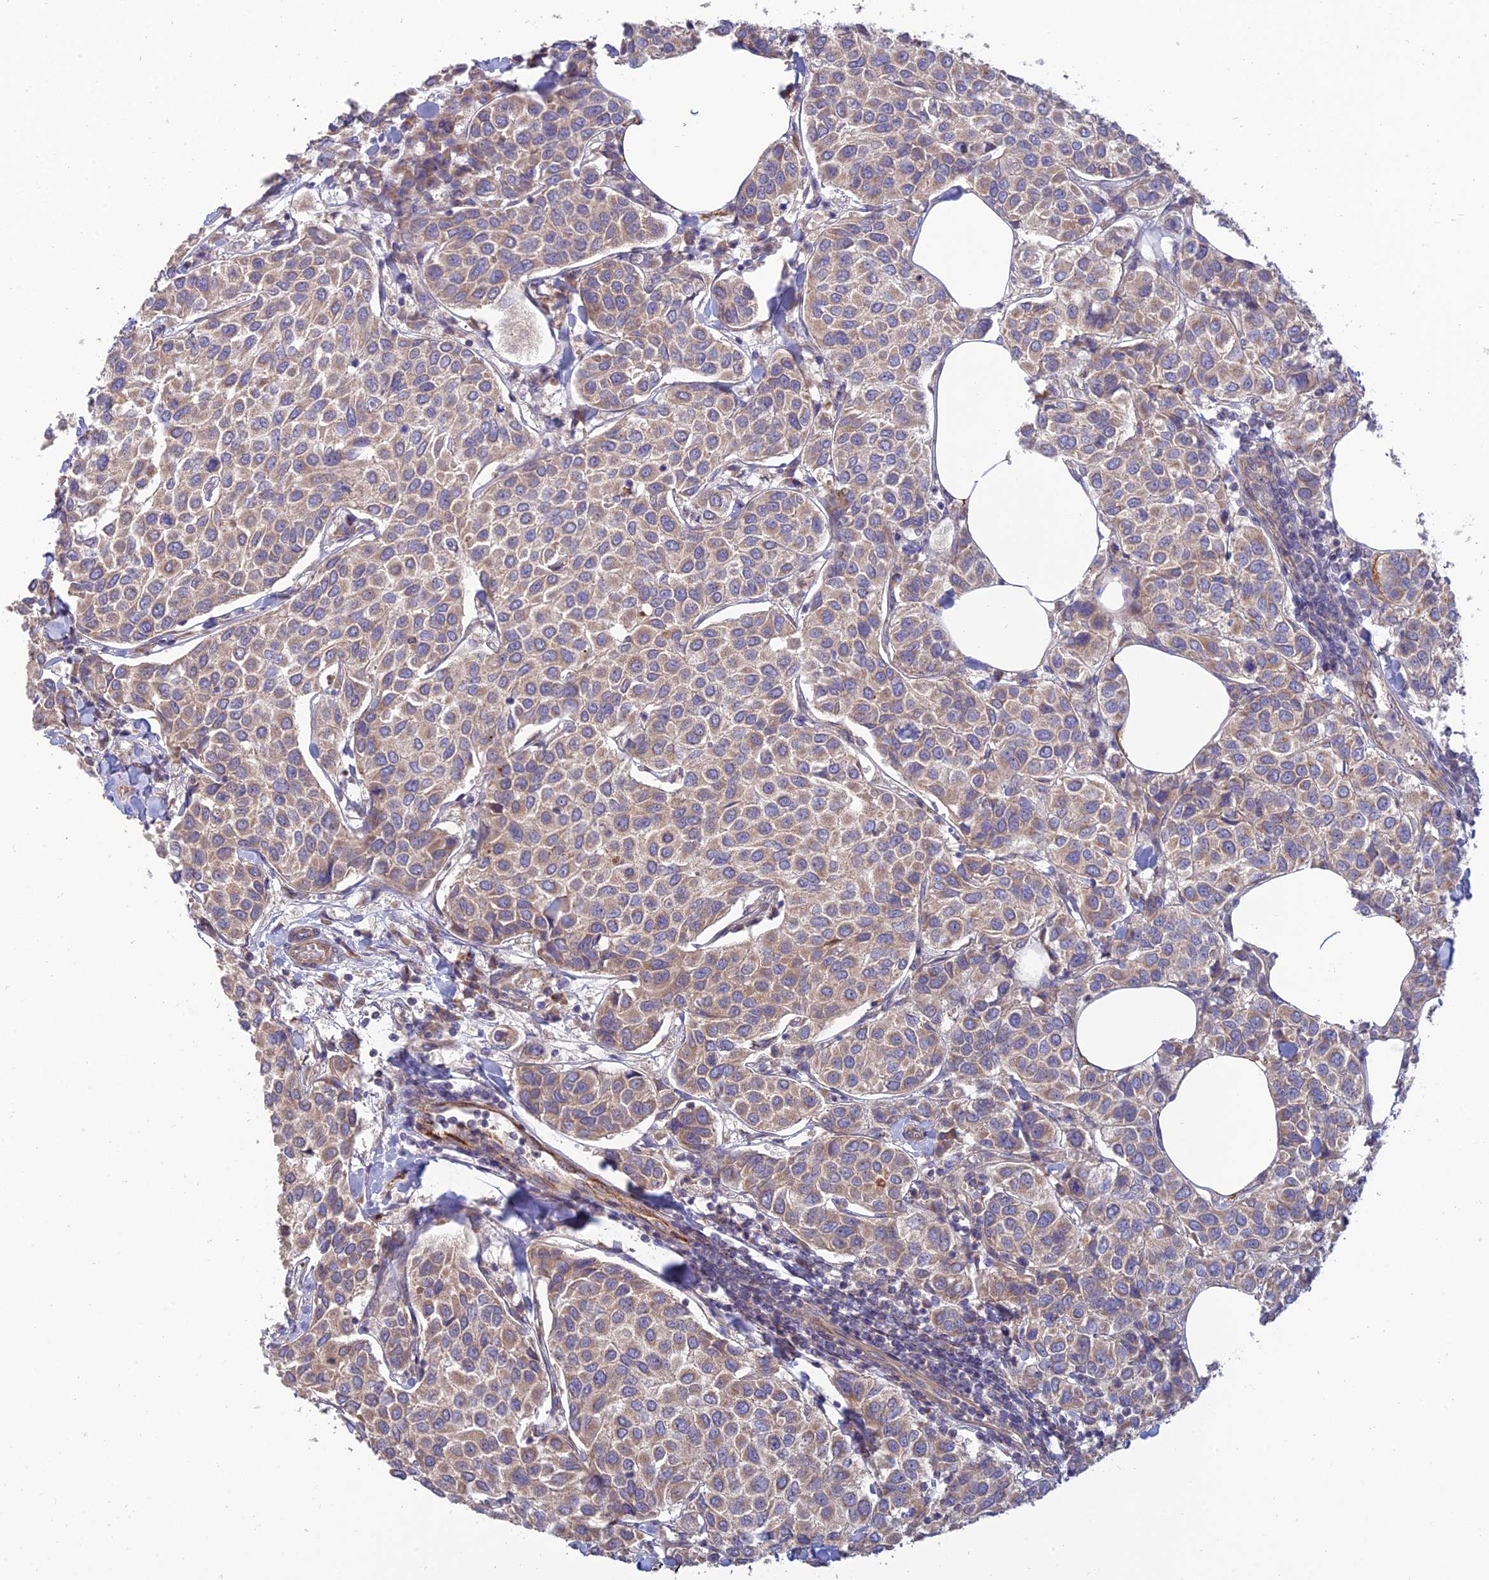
{"staining": {"intensity": "weak", "quantity": "25%-75%", "location": "cytoplasmic/membranous"}, "tissue": "breast cancer", "cell_type": "Tumor cells", "image_type": "cancer", "snomed": [{"axis": "morphology", "description": "Duct carcinoma"}, {"axis": "topography", "description": "Breast"}], "caption": "High-power microscopy captured an immunohistochemistry photomicrograph of breast intraductal carcinoma, revealing weak cytoplasmic/membranous staining in approximately 25%-75% of tumor cells.", "gene": "C3orf20", "patient": {"sex": "female", "age": 55}}